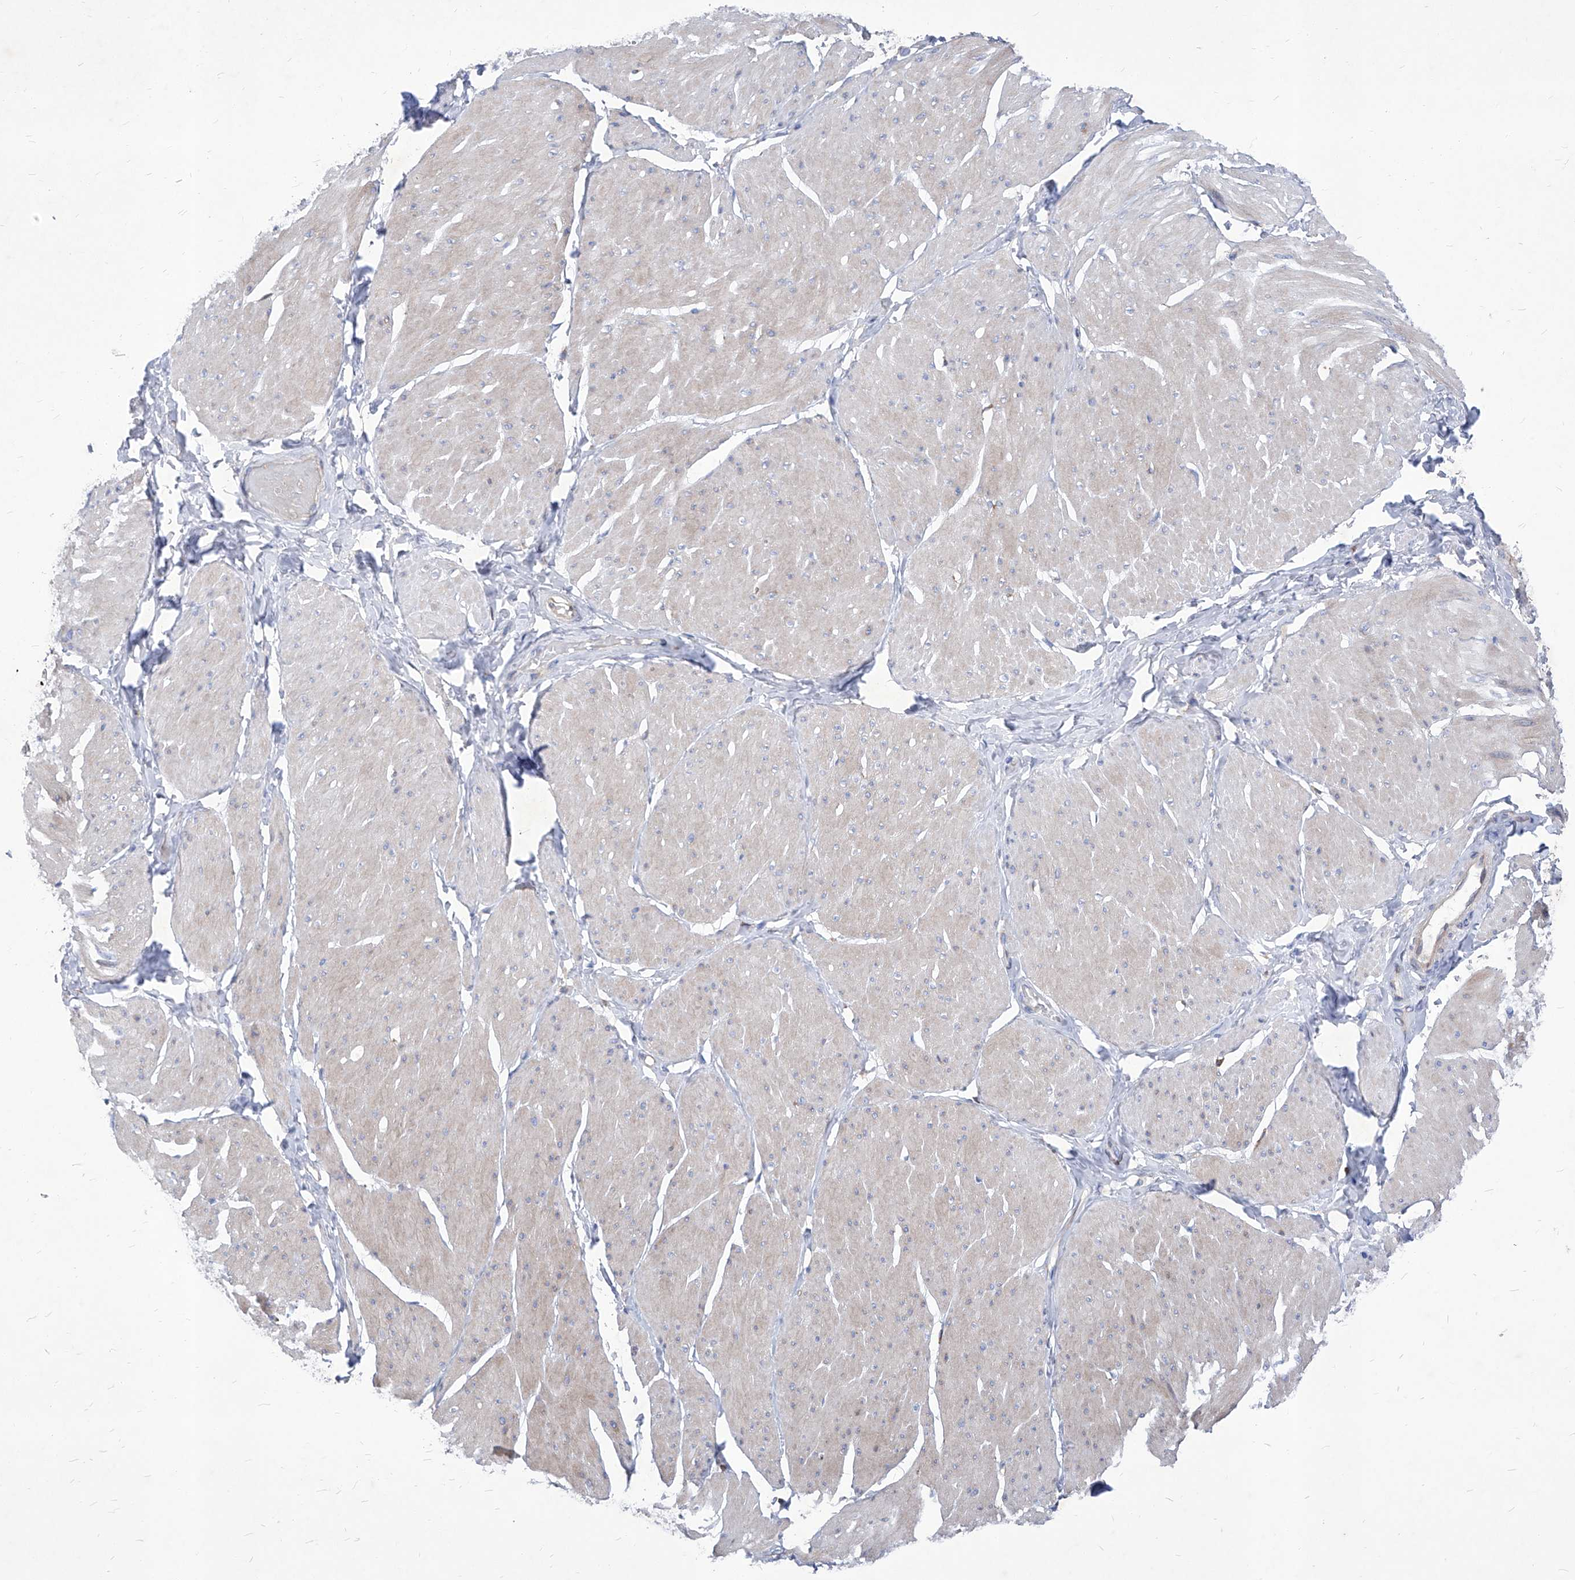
{"staining": {"intensity": "weak", "quantity": "<25%", "location": "cytoplasmic/membranous"}, "tissue": "smooth muscle", "cell_type": "Smooth muscle cells", "image_type": "normal", "snomed": [{"axis": "morphology", "description": "Urothelial carcinoma, High grade"}, {"axis": "topography", "description": "Urinary bladder"}], "caption": "Smooth muscle cells are negative for brown protein staining in benign smooth muscle. (Stains: DAB immunohistochemistry with hematoxylin counter stain, Microscopy: brightfield microscopy at high magnification).", "gene": "UBOX5", "patient": {"sex": "male", "age": 46}}